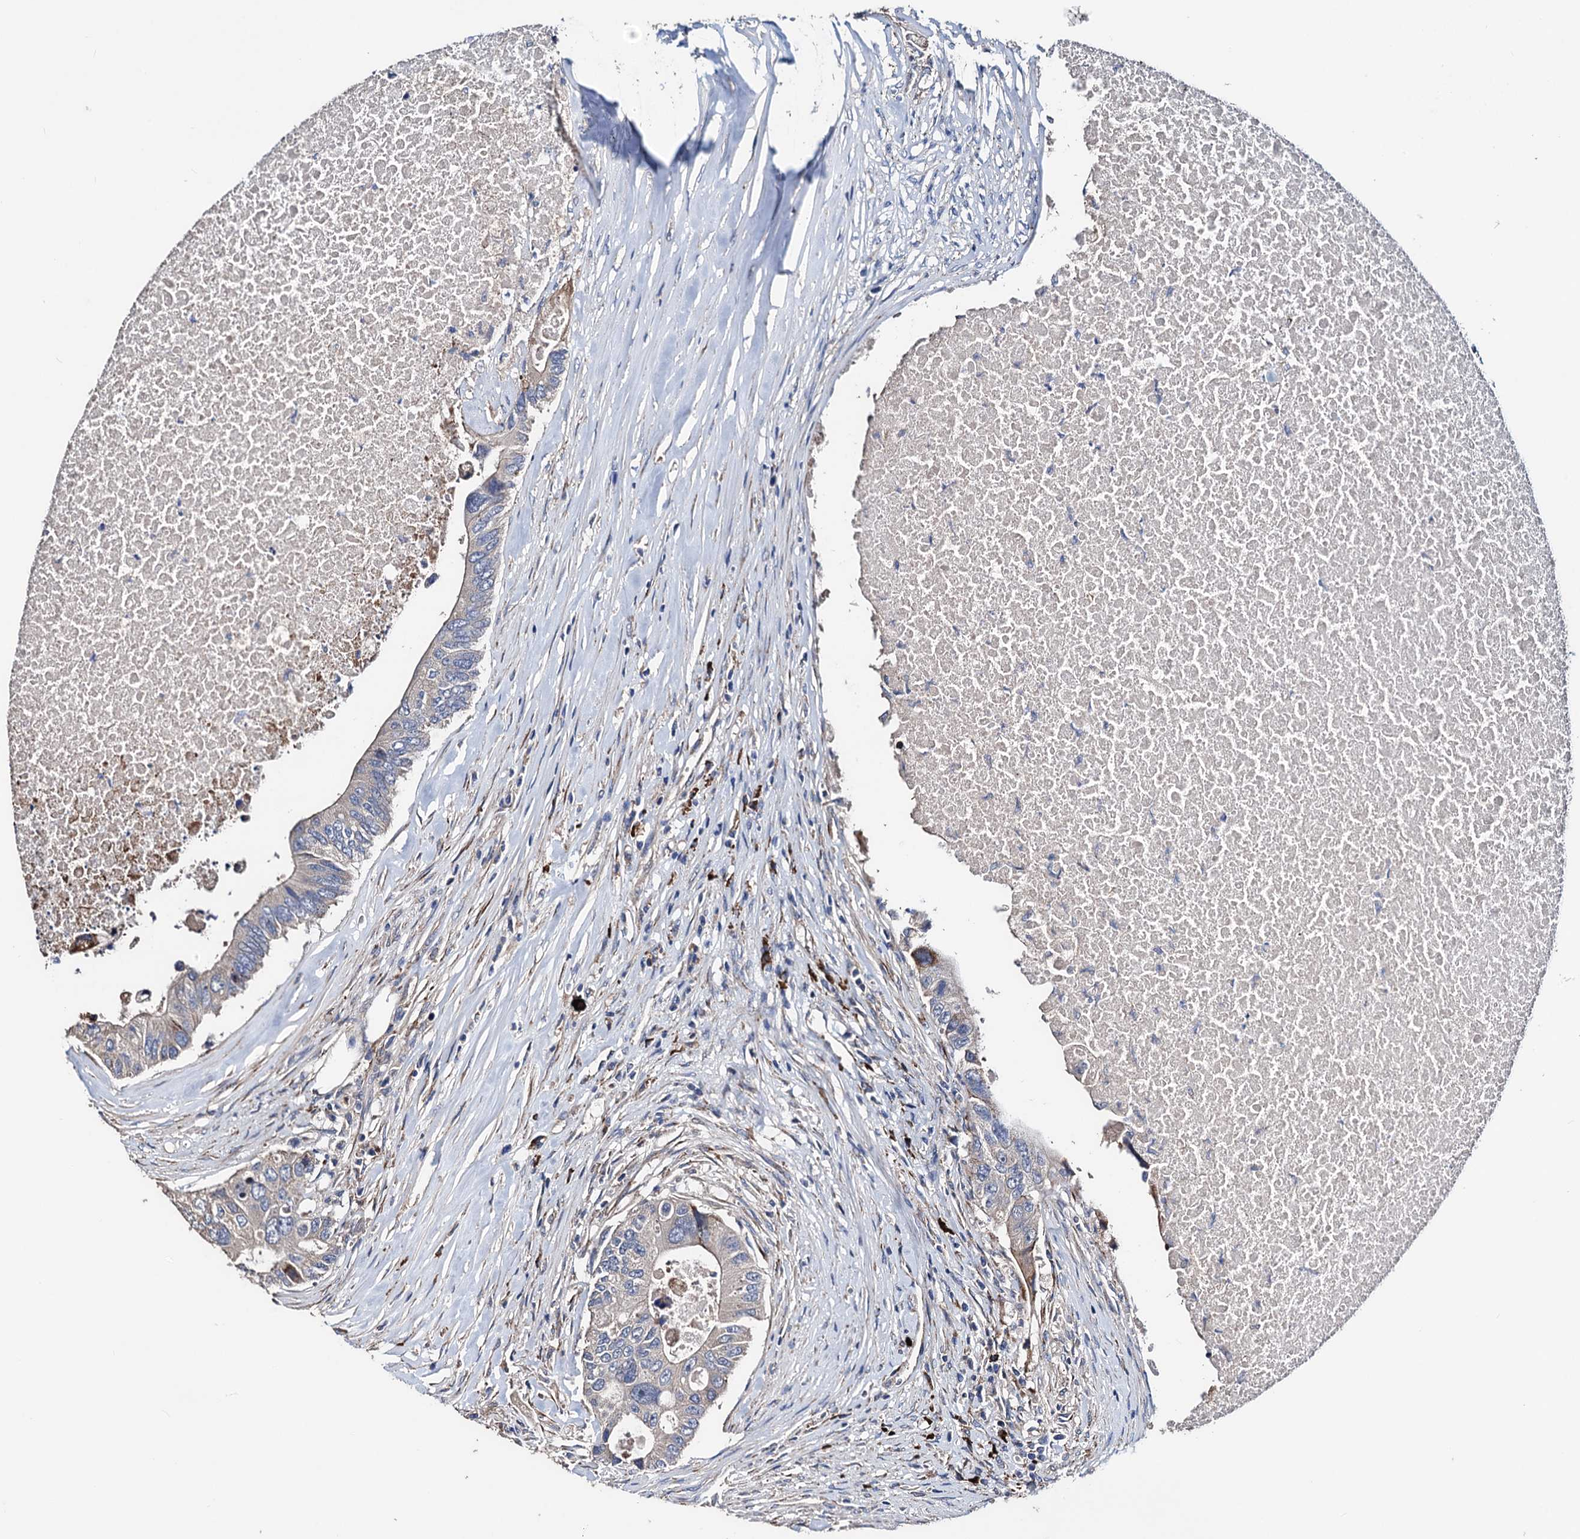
{"staining": {"intensity": "negative", "quantity": "none", "location": "none"}, "tissue": "colorectal cancer", "cell_type": "Tumor cells", "image_type": "cancer", "snomed": [{"axis": "morphology", "description": "Adenocarcinoma, NOS"}, {"axis": "topography", "description": "Colon"}], "caption": "A high-resolution micrograph shows IHC staining of colorectal cancer (adenocarcinoma), which shows no significant expression in tumor cells.", "gene": "AKAP11", "patient": {"sex": "male", "age": 71}}